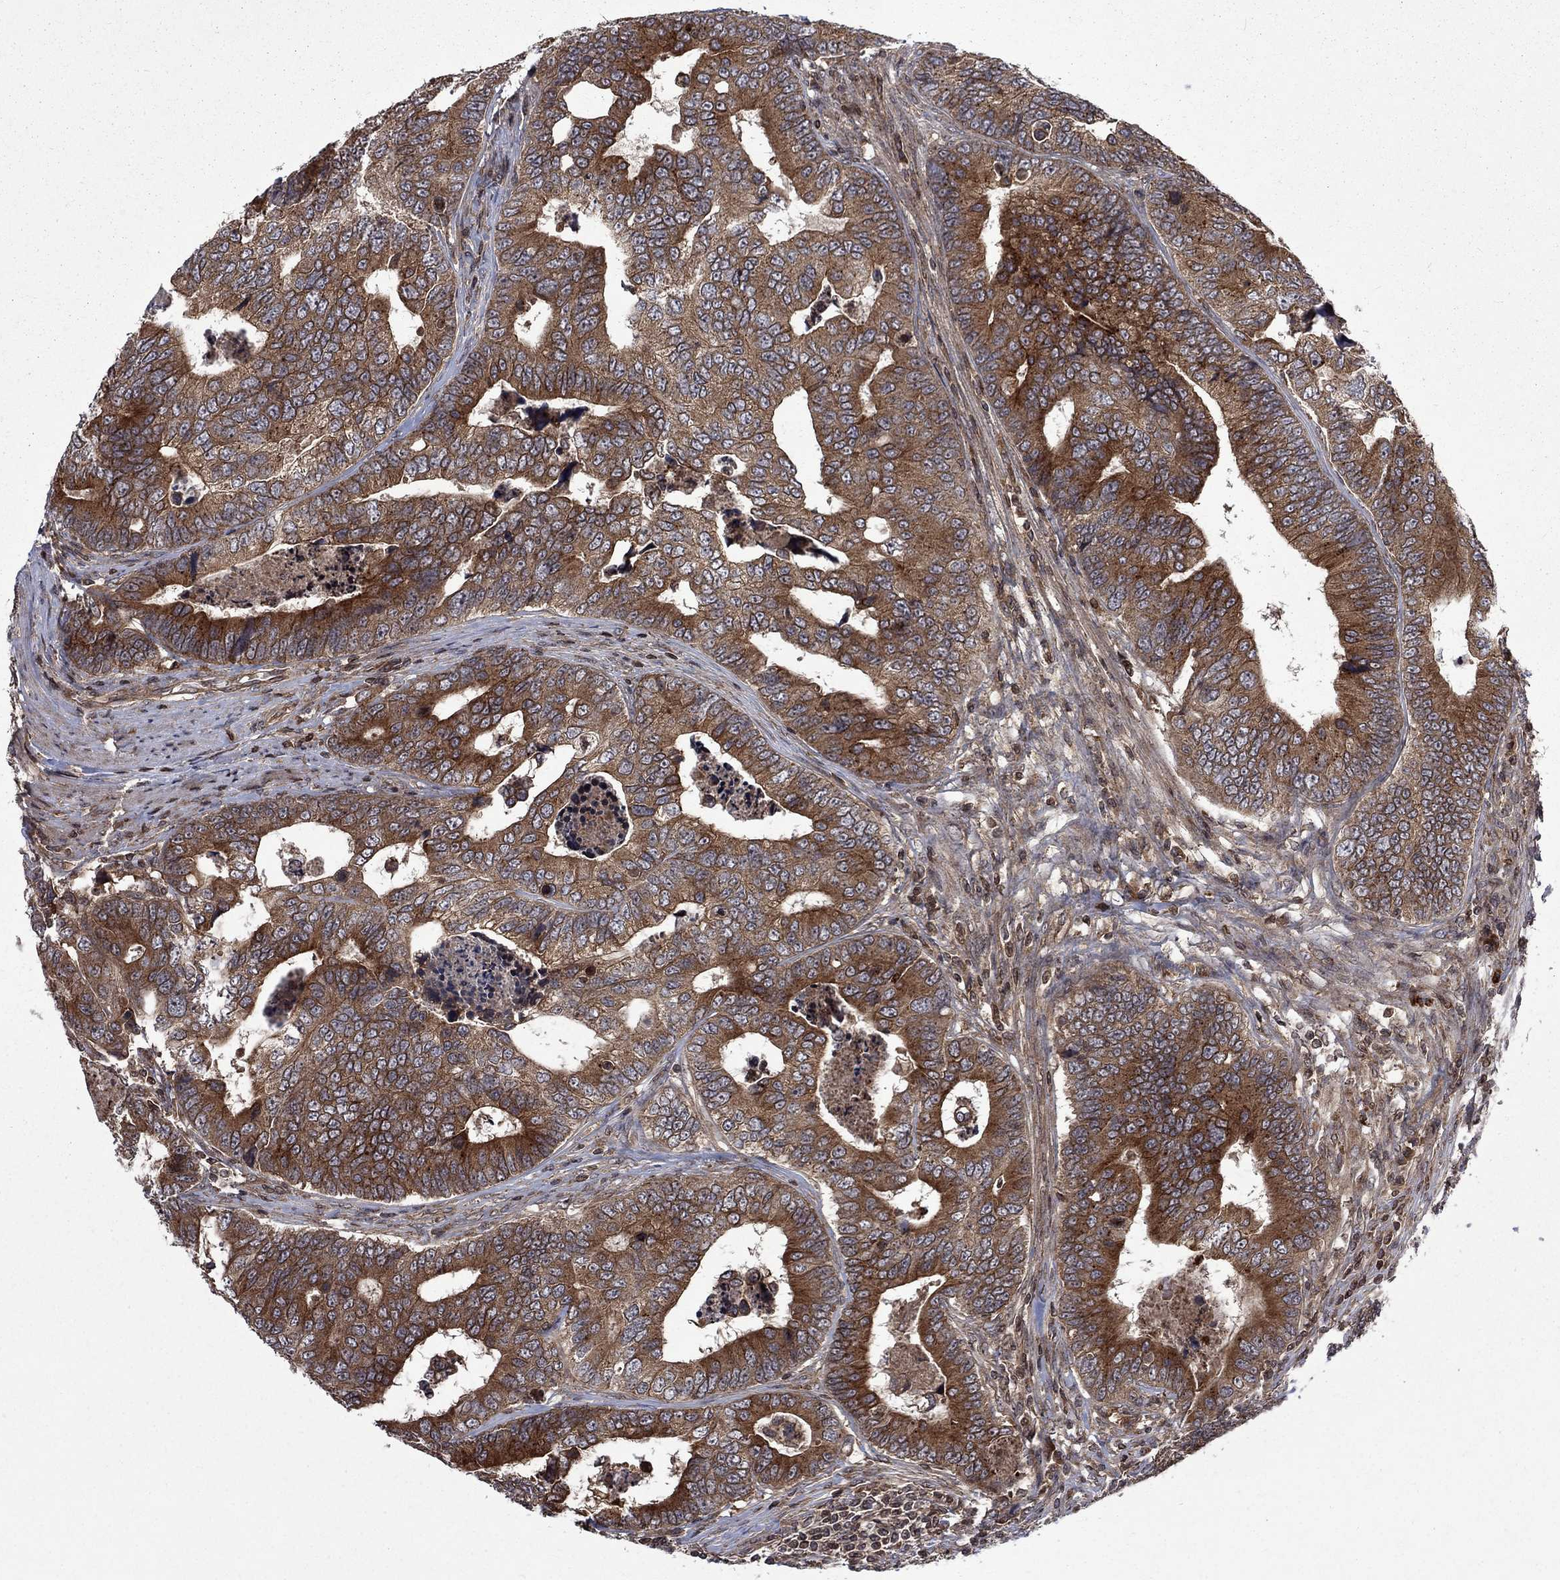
{"staining": {"intensity": "moderate", "quantity": ">75%", "location": "cytoplasmic/membranous"}, "tissue": "colorectal cancer", "cell_type": "Tumor cells", "image_type": "cancer", "snomed": [{"axis": "morphology", "description": "Adenocarcinoma, NOS"}, {"axis": "topography", "description": "Colon"}], "caption": "Colorectal cancer (adenocarcinoma) stained for a protein (brown) exhibits moderate cytoplasmic/membranous positive staining in about >75% of tumor cells.", "gene": "TMEM33", "patient": {"sex": "female", "age": 72}}